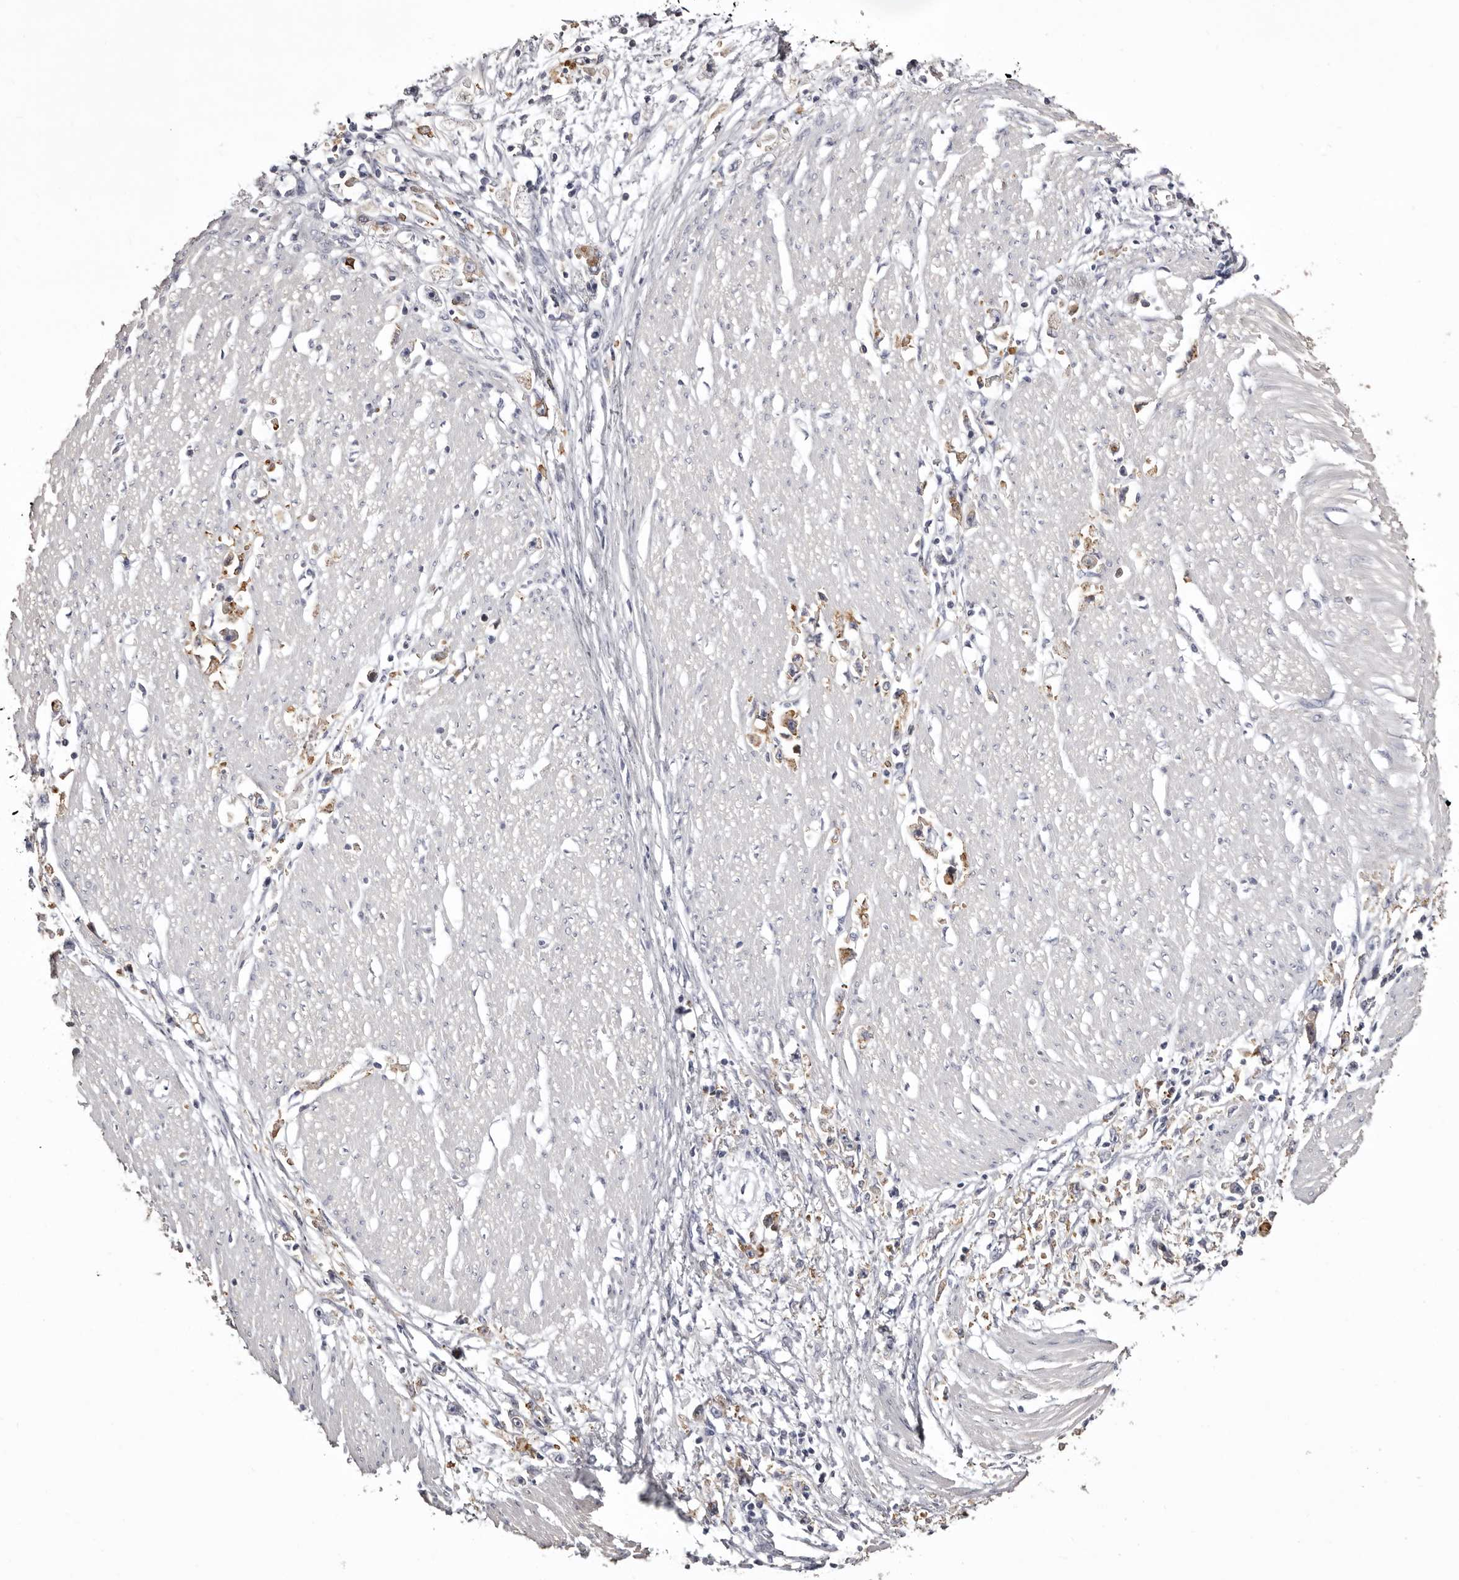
{"staining": {"intensity": "moderate", "quantity": ">75%", "location": "cytoplasmic/membranous"}, "tissue": "stomach cancer", "cell_type": "Tumor cells", "image_type": "cancer", "snomed": [{"axis": "morphology", "description": "Adenocarcinoma, NOS"}, {"axis": "topography", "description": "Stomach"}], "caption": "Stomach cancer stained with immunohistochemistry (IHC) exhibits moderate cytoplasmic/membranous positivity in approximately >75% of tumor cells. (DAB (3,3'-diaminobenzidine) IHC with brightfield microscopy, high magnification).", "gene": "LAD1", "patient": {"sex": "female", "age": 59}}